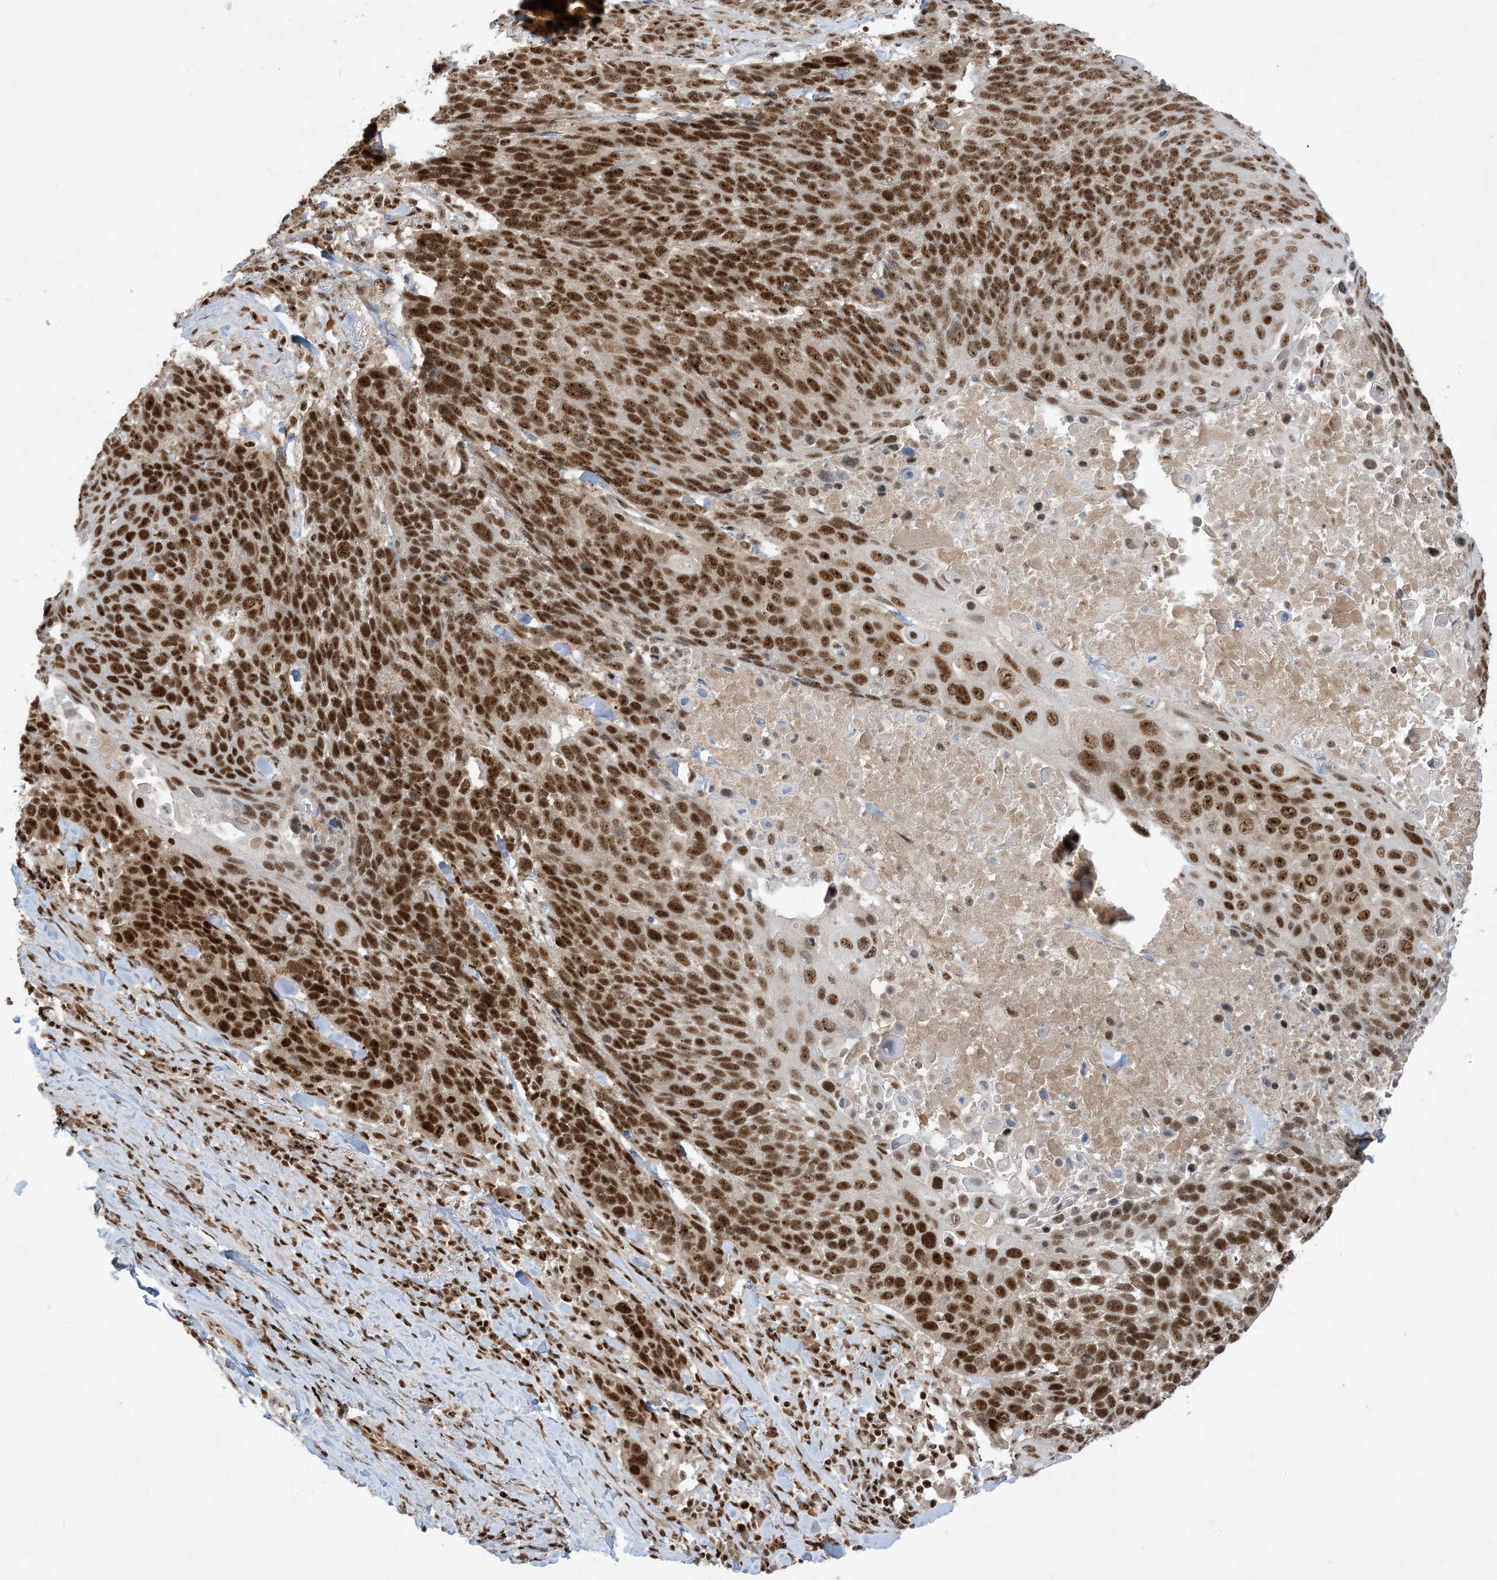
{"staining": {"intensity": "strong", "quantity": ">75%", "location": "nuclear"}, "tissue": "lung cancer", "cell_type": "Tumor cells", "image_type": "cancer", "snomed": [{"axis": "morphology", "description": "Squamous cell carcinoma, NOS"}, {"axis": "topography", "description": "Lung"}], "caption": "This is a micrograph of IHC staining of lung cancer, which shows strong staining in the nuclear of tumor cells.", "gene": "PPIL2", "patient": {"sex": "male", "age": 66}}